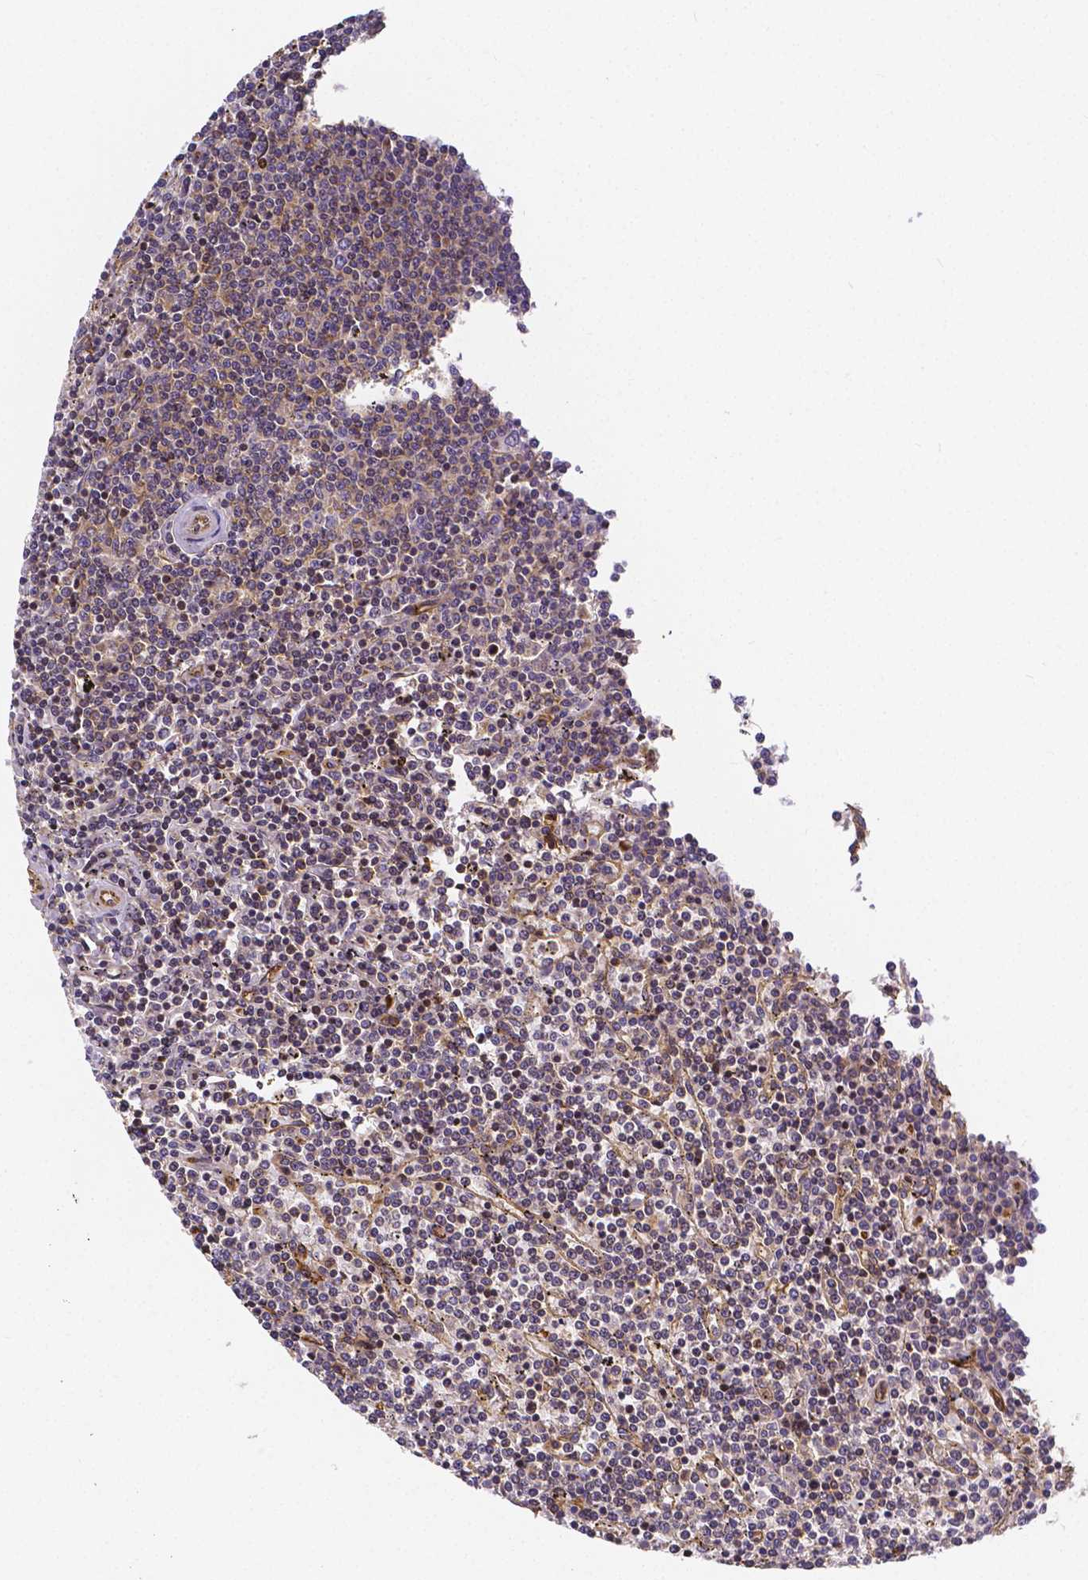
{"staining": {"intensity": "weak", "quantity": ">75%", "location": "cytoplasmic/membranous"}, "tissue": "lymphoma", "cell_type": "Tumor cells", "image_type": "cancer", "snomed": [{"axis": "morphology", "description": "Malignant lymphoma, non-Hodgkin's type, Low grade"}, {"axis": "topography", "description": "Spleen"}], "caption": "DAB immunohistochemical staining of low-grade malignant lymphoma, non-Hodgkin's type shows weak cytoplasmic/membranous protein positivity in approximately >75% of tumor cells. (DAB (3,3'-diaminobenzidine) IHC with brightfield microscopy, high magnification).", "gene": "CLINT1", "patient": {"sex": "female", "age": 50}}